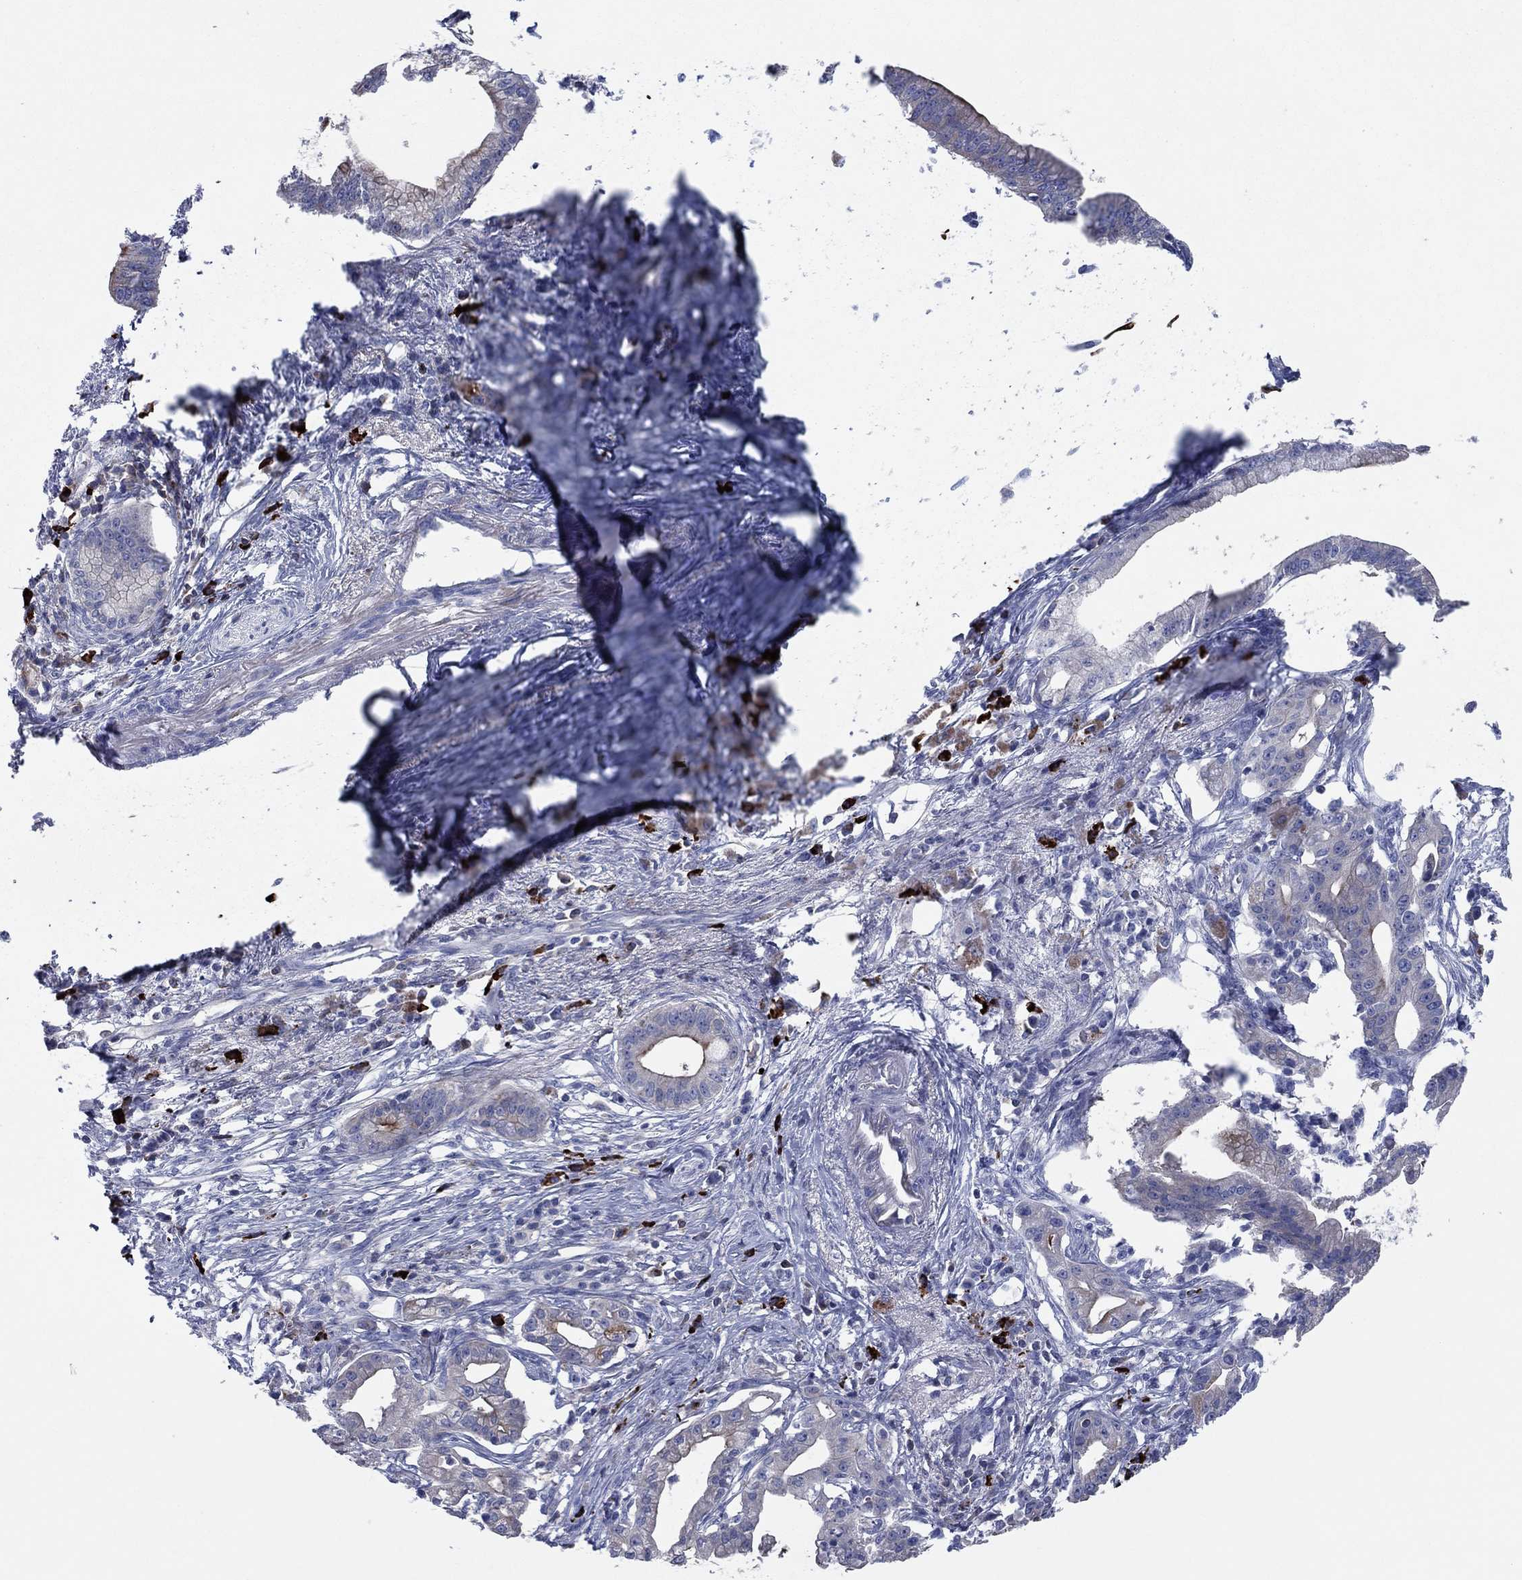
{"staining": {"intensity": "moderate", "quantity": "<25%", "location": "cytoplasmic/membranous"}, "tissue": "pancreatic cancer", "cell_type": "Tumor cells", "image_type": "cancer", "snomed": [{"axis": "morphology", "description": "Normal tissue, NOS"}, {"axis": "morphology", "description": "Adenocarcinoma, NOS"}, {"axis": "topography", "description": "Pancreas"}], "caption": "Immunohistochemical staining of human pancreatic adenocarcinoma shows moderate cytoplasmic/membranous protein expression in approximately <25% of tumor cells.", "gene": "PVR", "patient": {"sex": "female", "age": 58}}